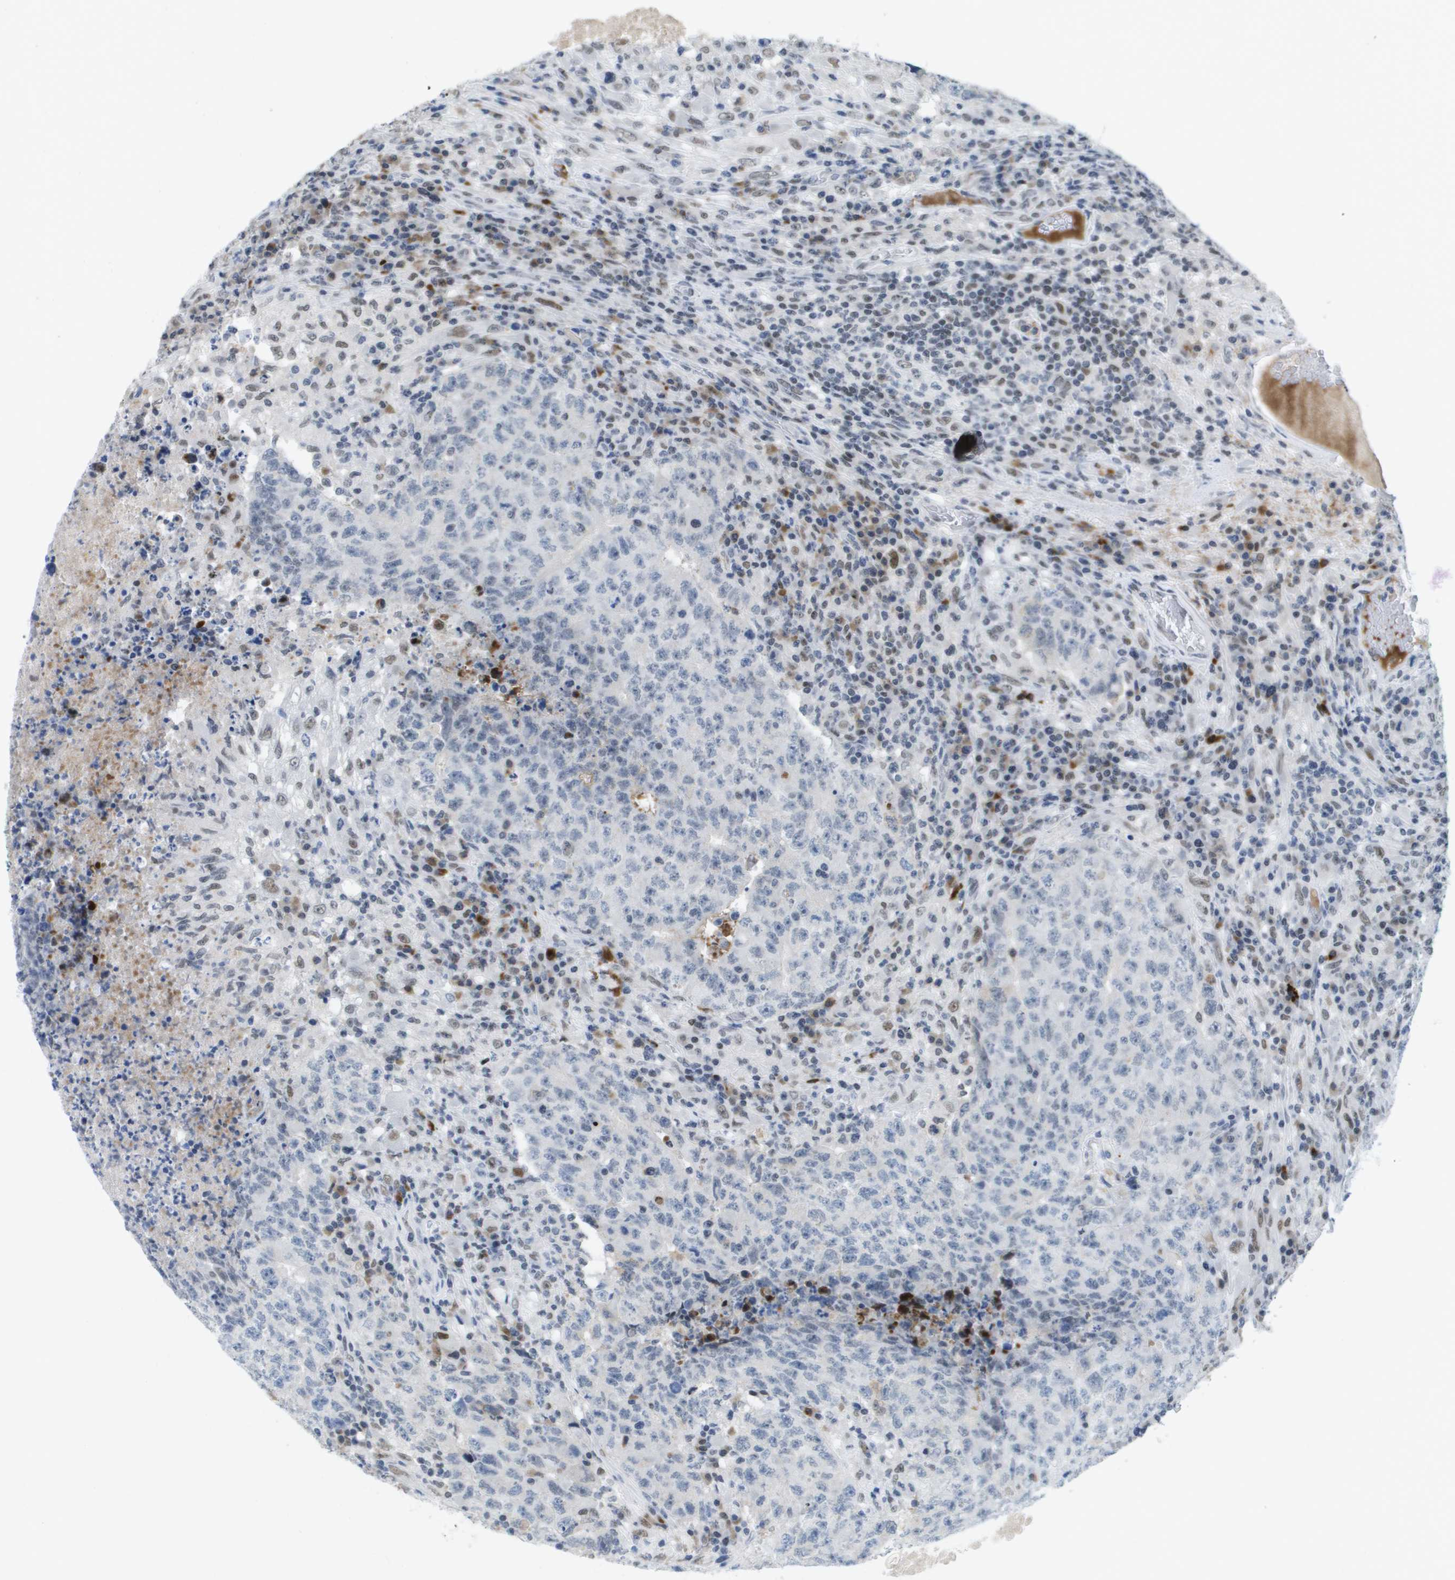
{"staining": {"intensity": "negative", "quantity": "none", "location": "none"}, "tissue": "testis cancer", "cell_type": "Tumor cells", "image_type": "cancer", "snomed": [{"axis": "morphology", "description": "Necrosis, NOS"}, {"axis": "morphology", "description": "Carcinoma, Embryonal, NOS"}, {"axis": "topography", "description": "Testis"}], "caption": "Protein analysis of embryonal carcinoma (testis) displays no significant expression in tumor cells.", "gene": "TP53RK", "patient": {"sex": "male", "age": 19}}